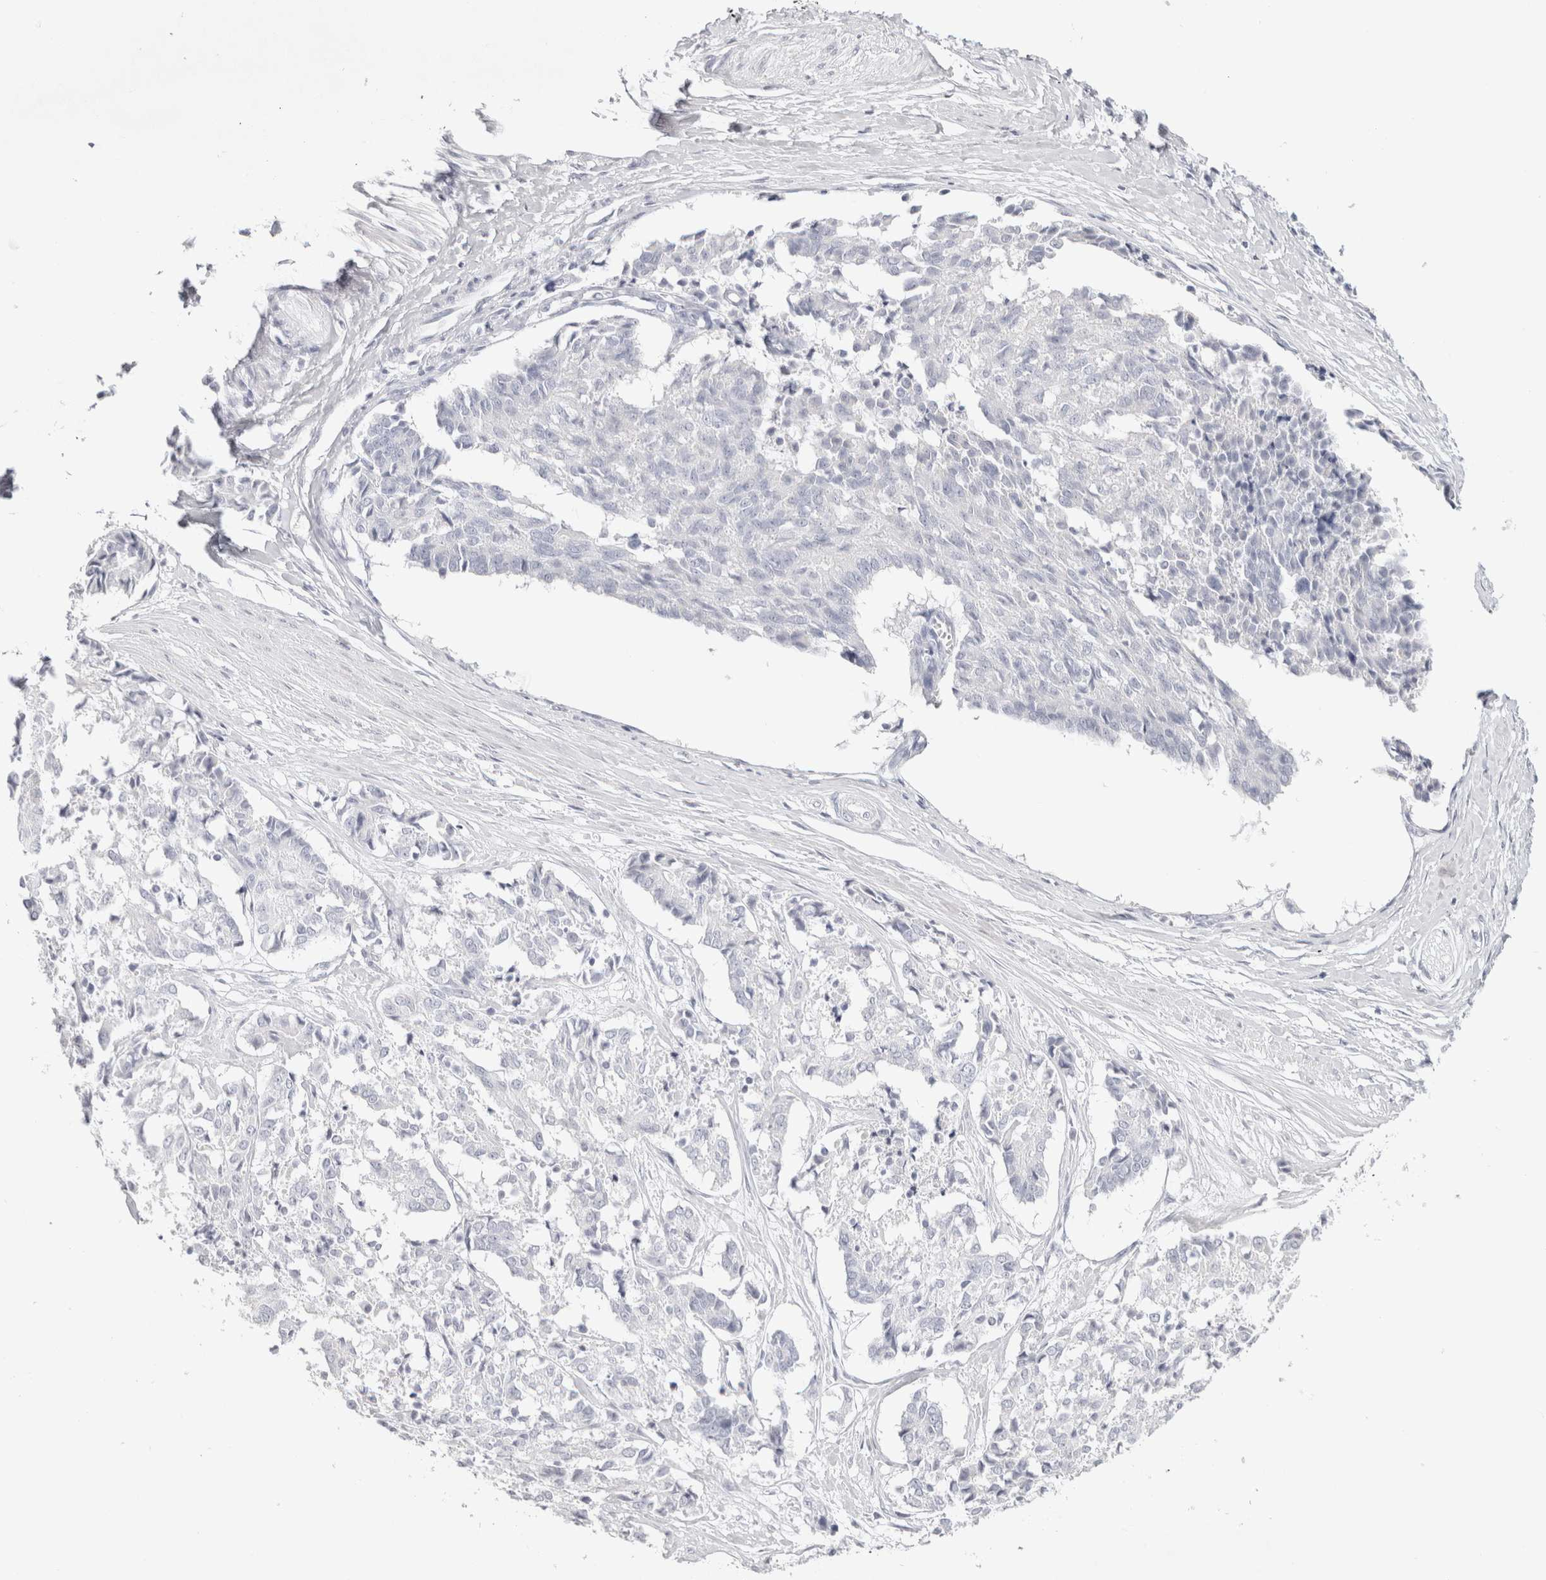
{"staining": {"intensity": "negative", "quantity": "none", "location": "none"}, "tissue": "cervical cancer", "cell_type": "Tumor cells", "image_type": "cancer", "snomed": [{"axis": "morphology", "description": "Squamous cell carcinoma, NOS"}, {"axis": "topography", "description": "Cervix"}], "caption": "The micrograph exhibits no staining of tumor cells in cervical squamous cell carcinoma.", "gene": "GARIN1A", "patient": {"sex": "female", "age": 35}}